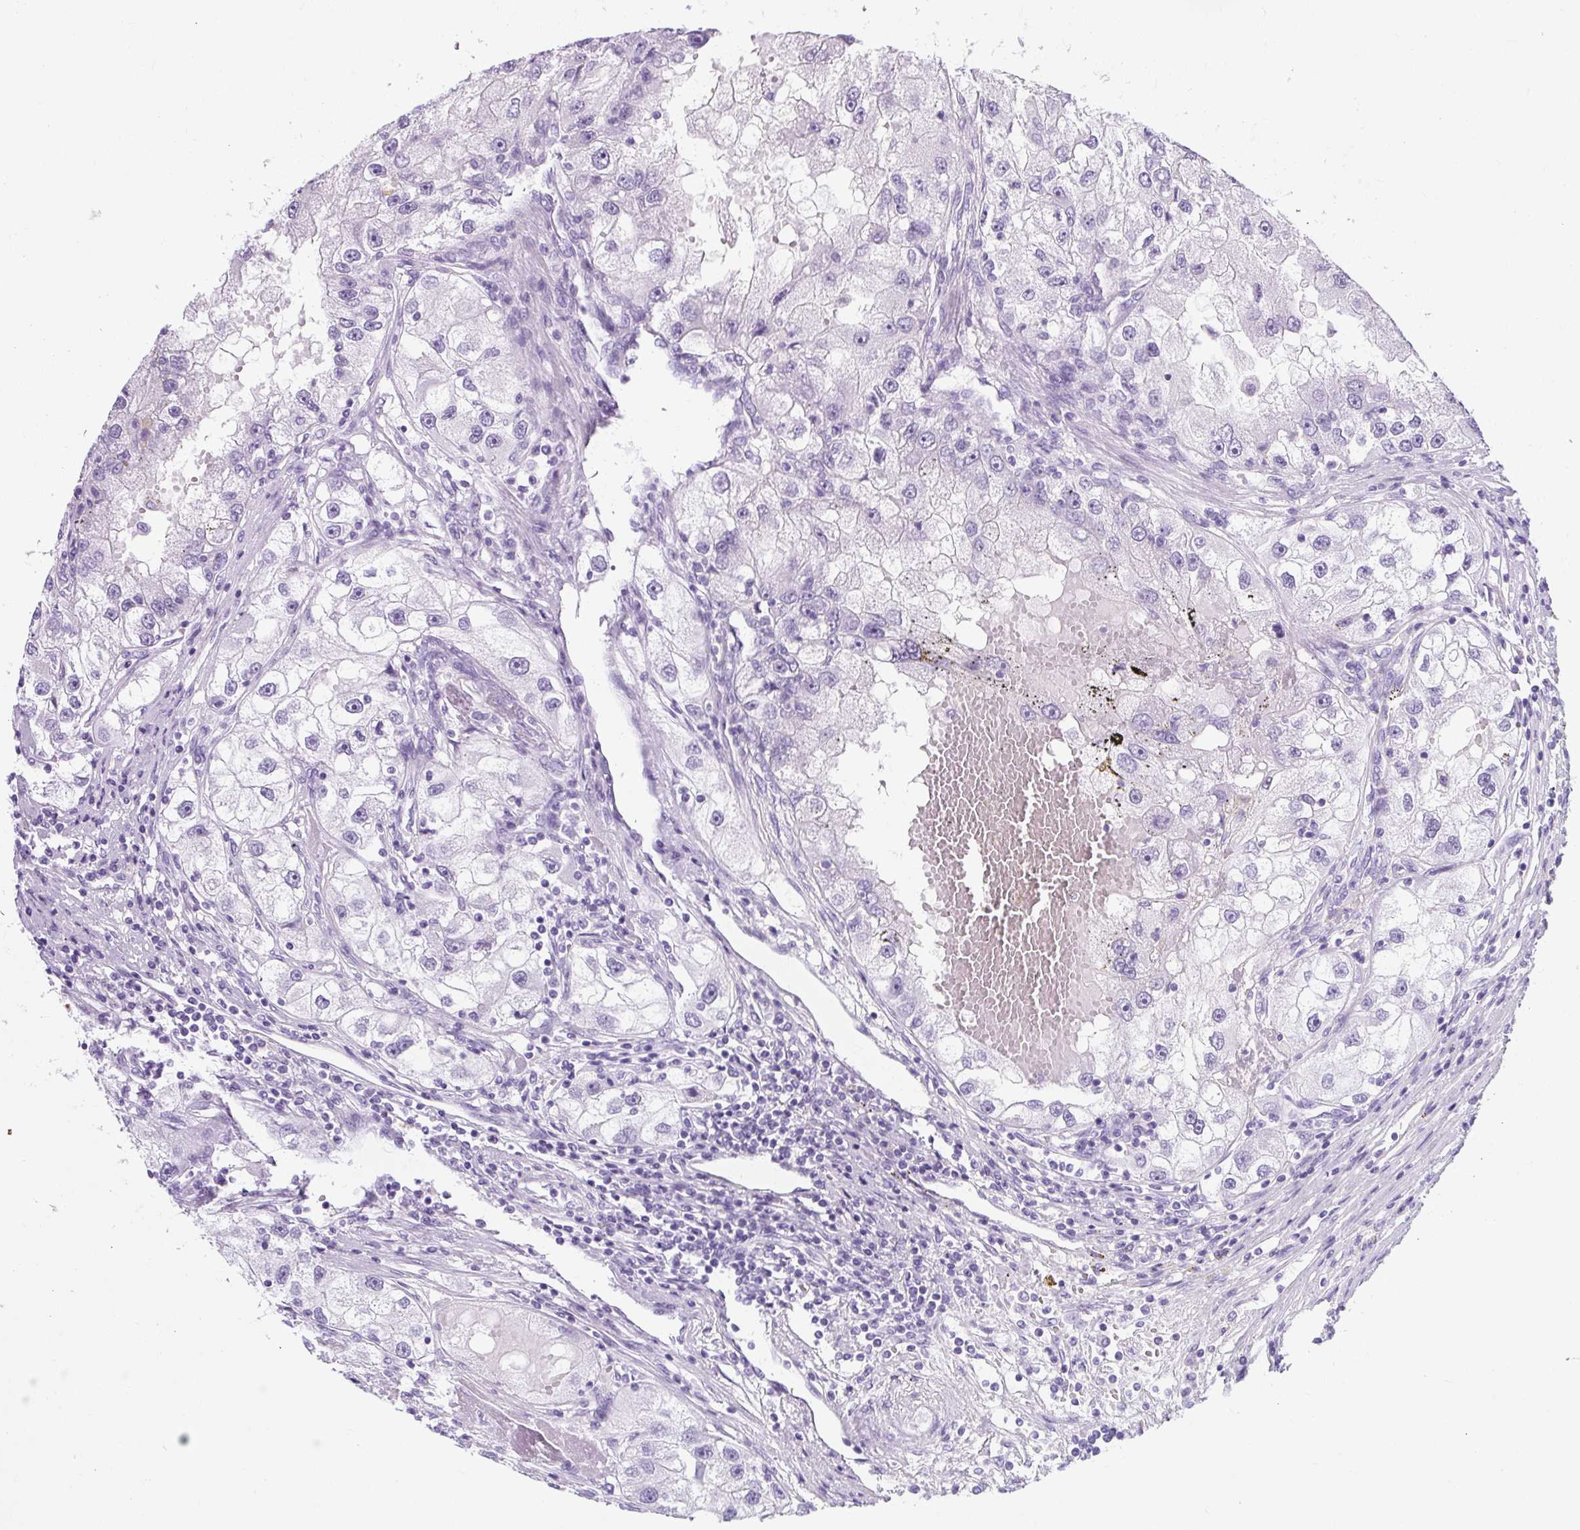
{"staining": {"intensity": "negative", "quantity": "none", "location": "none"}, "tissue": "renal cancer", "cell_type": "Tumor cells", "image_type": "cancer", "snomed": [{"axis": "morphology", "description": "Adenocarcinoma, NOS"}, {"axis": "topography", "description": "Kidney"}], "caption": "Tumor cells are negative for brown protein staining in renal adenocarcinoma.", "gene": "RYBP", "patient": {"sex": "male", "age": 63}}